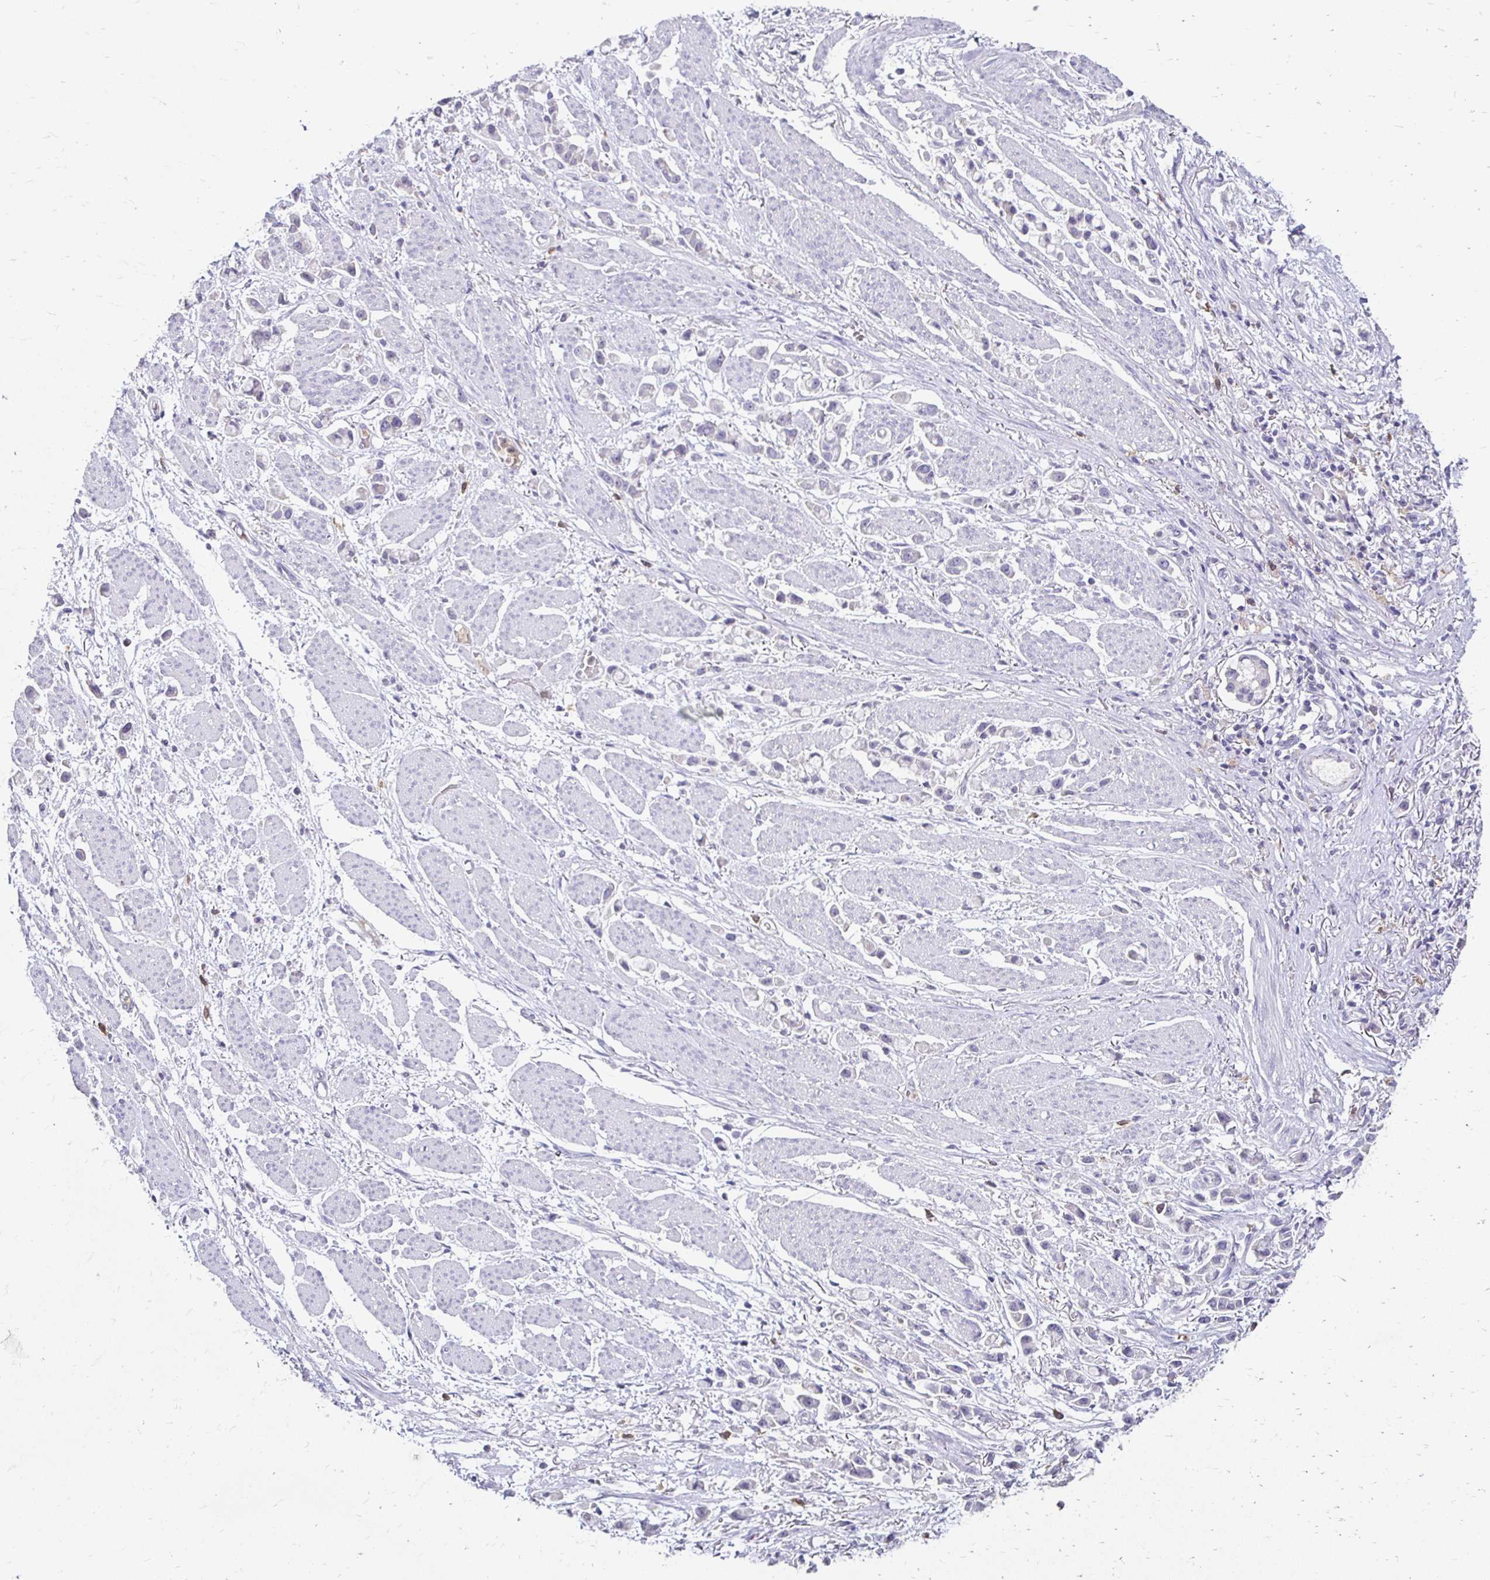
{"staining": {"intensity": "negative", "quantity": "none", "location": "none"}, "tissue": "stomach cancer", "cell_type": "Tumor cells", "image_type": "cancer", "snomed": [{"axis": "morphology", "description": "Adenocarcinoma, NOS"}, {"axis": "topography", "description": "Stomach"}], "caption": "Immunohistochemical staining of stomach adenocarcinoma displays no significant positivity in tumor cells.", "gene": "GK2", "patient": {"sex": "female", "age": 81}}